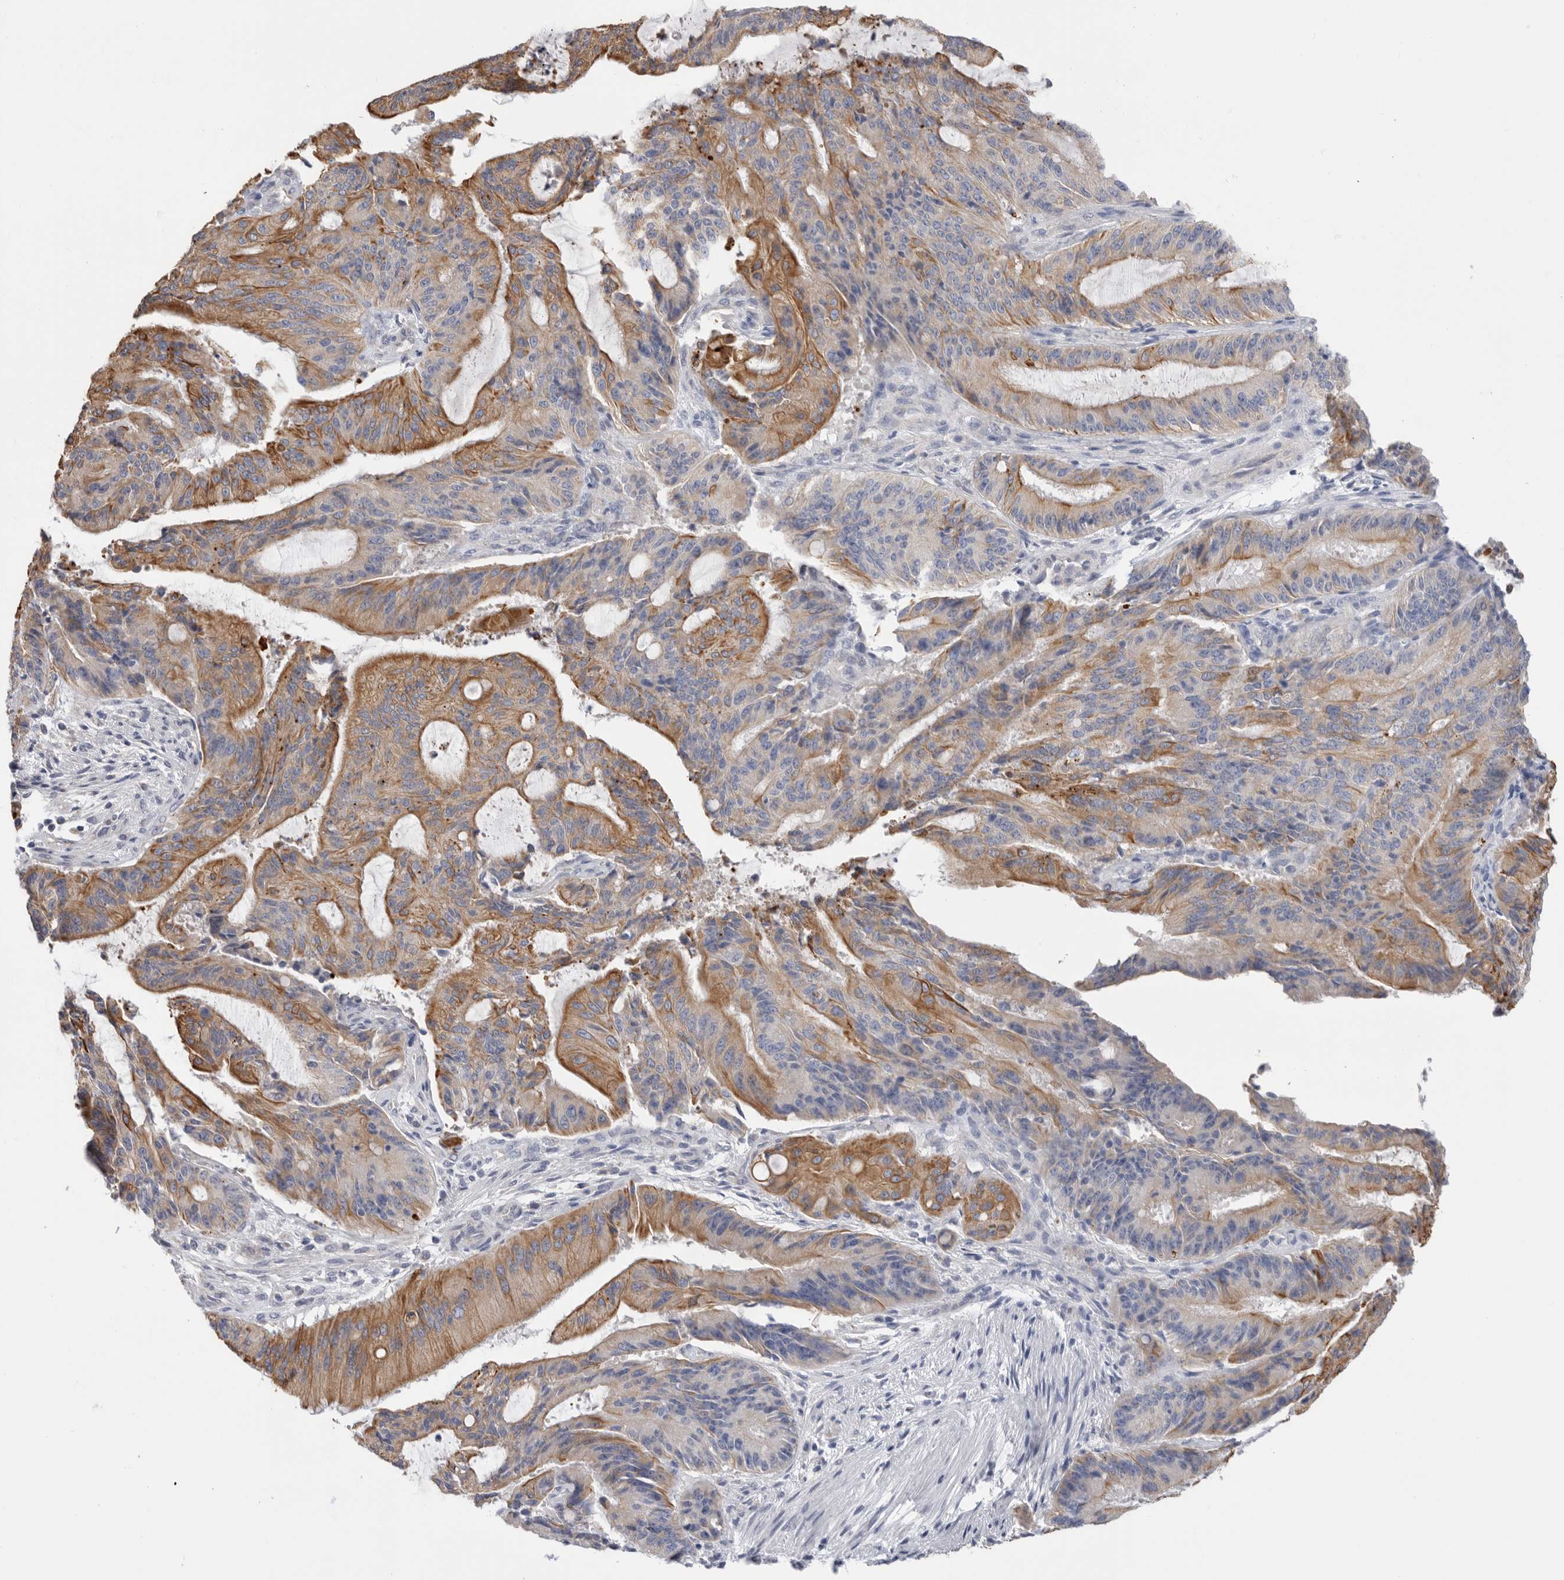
{"staining": {"intensity": "moderate", "quantity": ">75%", "location": "cytoplasmic/membranous"}, "tissue": "liver cancer", "cell_type": "Tumor cells", "image_type": "cancer", "snomed": [{"axis": "morphology", "description": "Normal tissue, NOS"}, {"axis": "morphology", "description": "Cholangiocarcinoma"}, {"axis": "topography", "description": "Liver"}, {"axis": "topography", "description": "Peripheral nerve tissue"}], "caption": "Immunohistochemical staining of human liver cholangiocarcinoma exhibits medium levels of moderate cytoplasmic/membranous protein expression in about >75% of tumor cells.", "gene": "MTFR1L", "patient": {"sex": "female", "age": 73}}